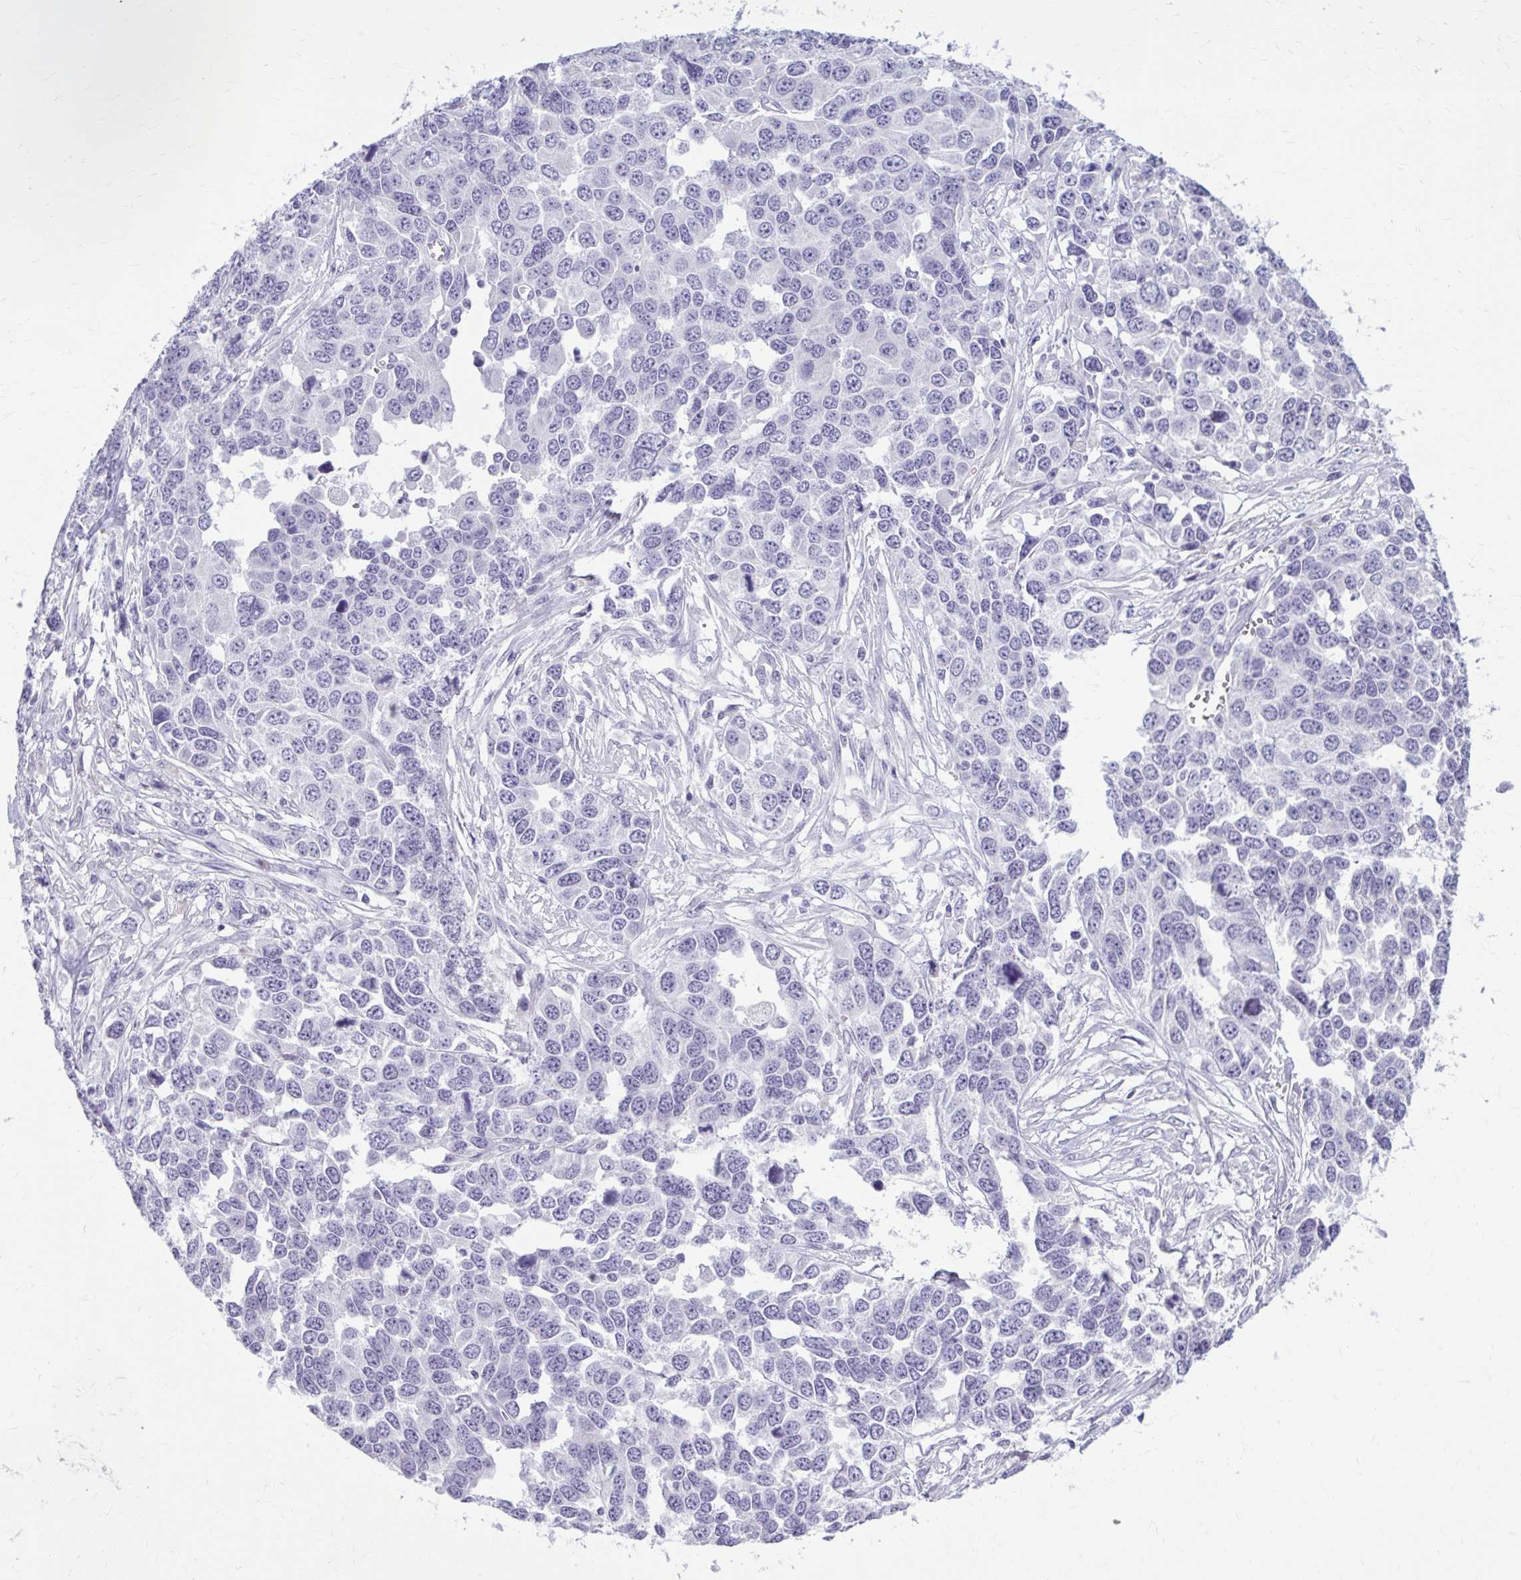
{"staining": {"intensity": "negative", "quantity": "none", "location": "none"}, "tissue": "ovarian cancer", "cell_type": "Tumor cells", "image_type": "cancer", "snomed": [{"axis": "morphology", "description": "Cystadenocarcinoma, serous, NOS"}, {"axis": "topography", "description": "Ovary"}], "caption": "An image of human ovarian serous cystadenocarcinoma is negative for staining in tumor cells.", "gene": "OR4B1", "patient": {"sex": "female", "age": 76}}